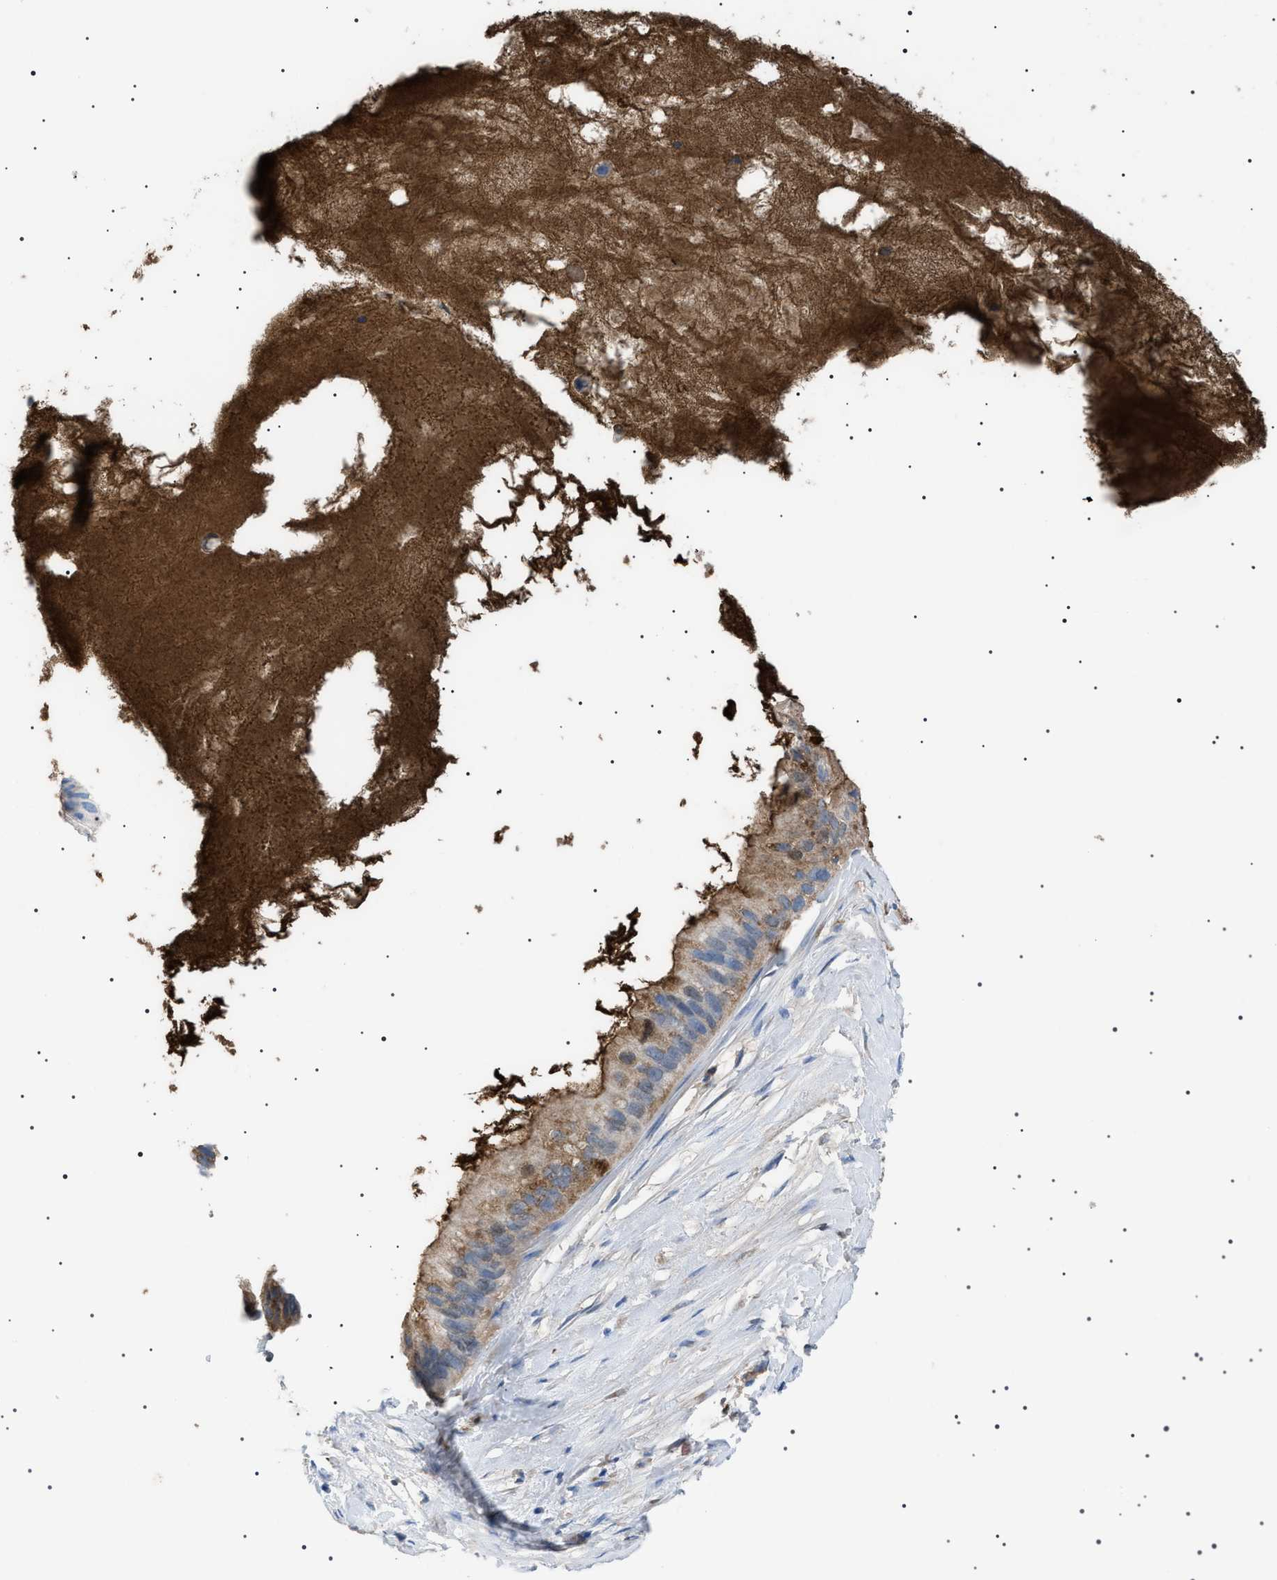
{"staining": {"intensity": "weak", "quantity": ">75%", "location": "cytoplasmic/membranous"}, "tissue": "ovarian cancer", "cell_type": "Tumor cells", "image_type": "cancer", "snomed": [{"axis": "morphology", "description": "Cystadenocarcinoma, mucinous, NOS"}, {"axis": "topography", "description": "Ovary"}], "caption": "Immunohistochemical staining of human ovarian cancer demonstrates low levels of weak cytoplasmic/membranous staining in approximately >75% of tumor cells.", "gene": "LPA", "patient": {"sex": "female", "age": 80}}